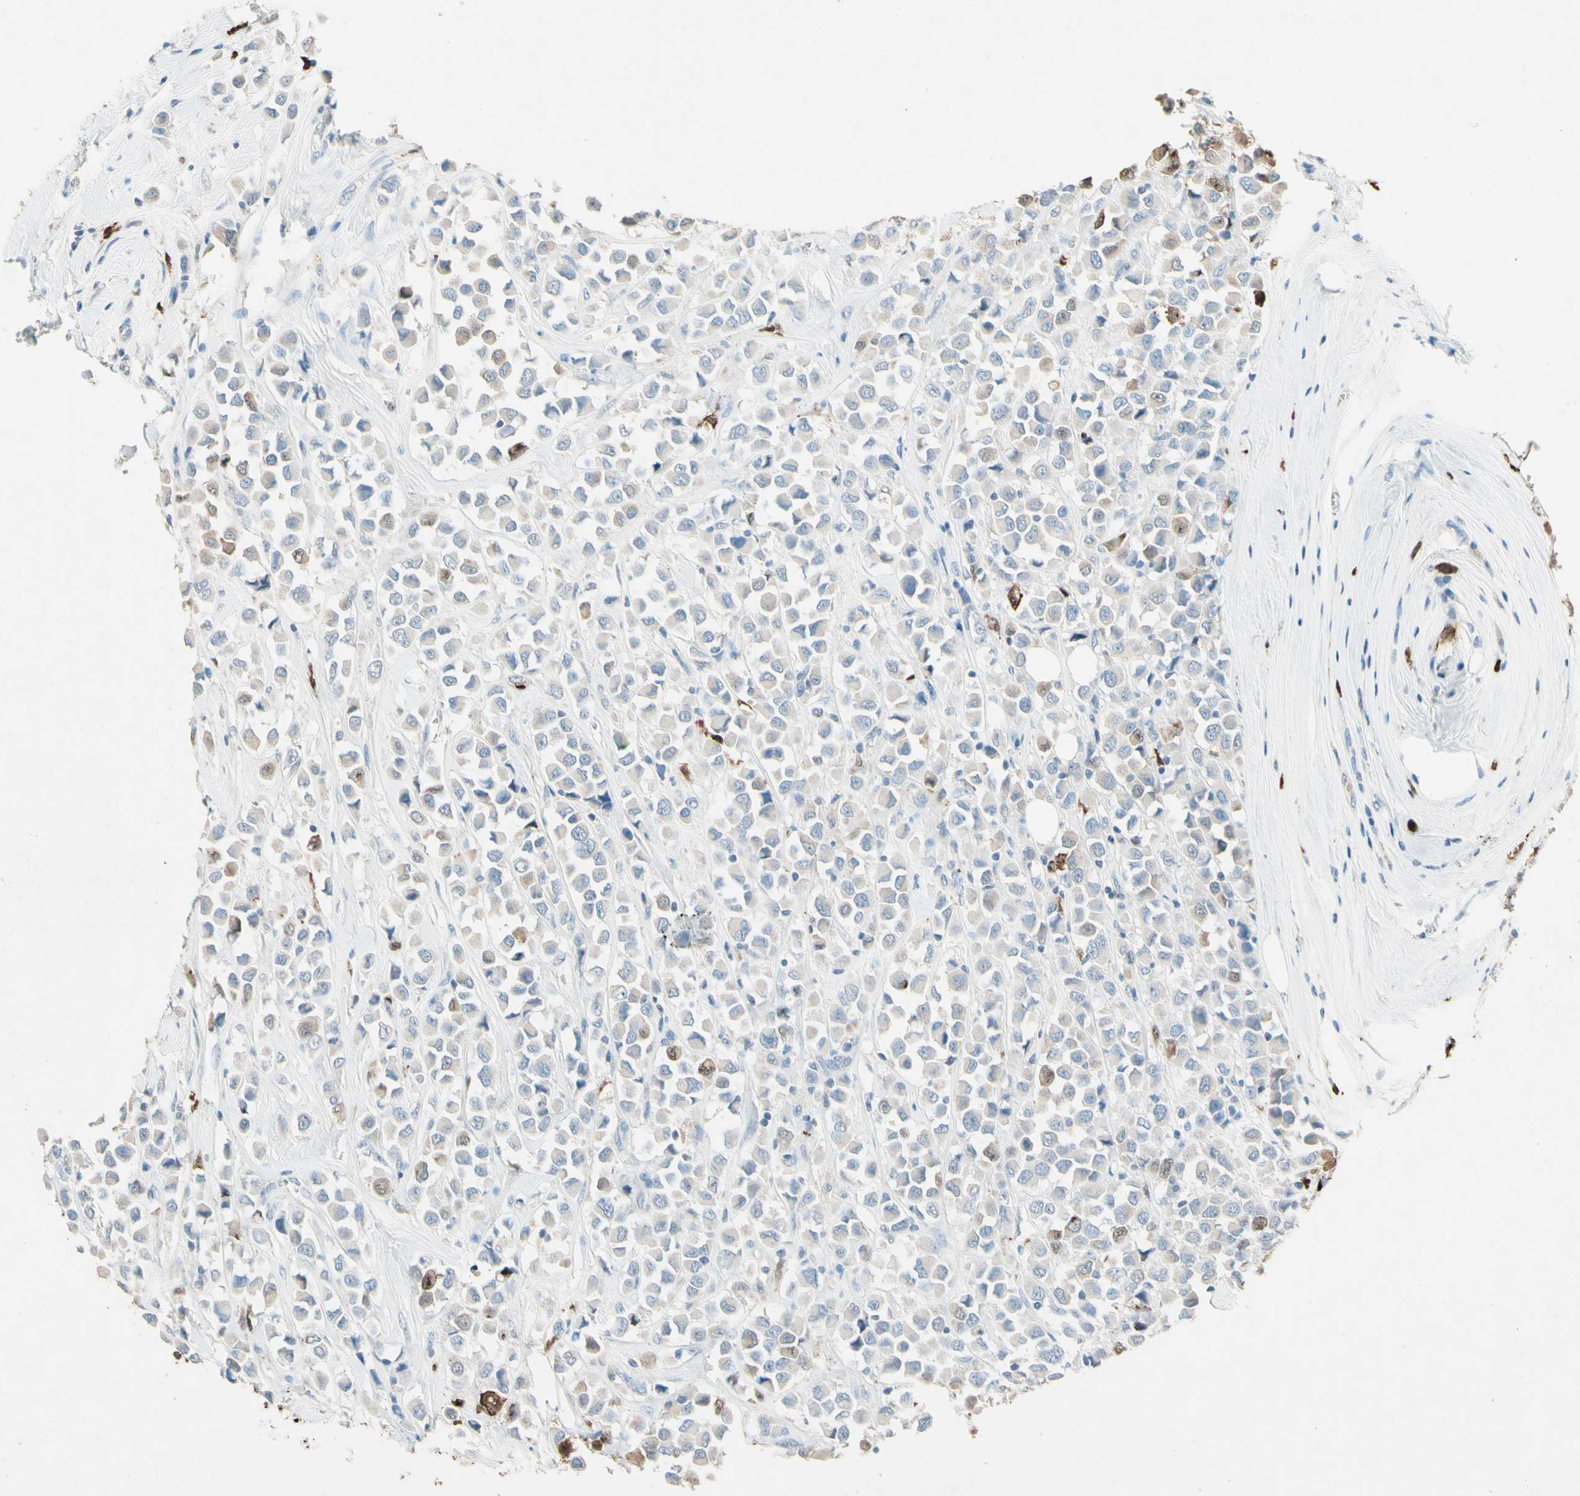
{"staining": {"intensity": "weak", "quantity": "<25%", "location": "cytoplasmic/membranous,nuclear"}, "tissue": "breast cancer", "cell_type": "Tumor cells", "image_type": "cancer", "snomed": [{"axis": "morphology", "description": "Duct carcinoma"}, {"axis": "topography", "description": "Breast"}], "caption": "A photomicrograph of human invasive ductal carcinoma (breast) is negative for staining in tumor cells.", "gene": "NFKBIZ", "patient": {"sex": "female", "age": 61}}